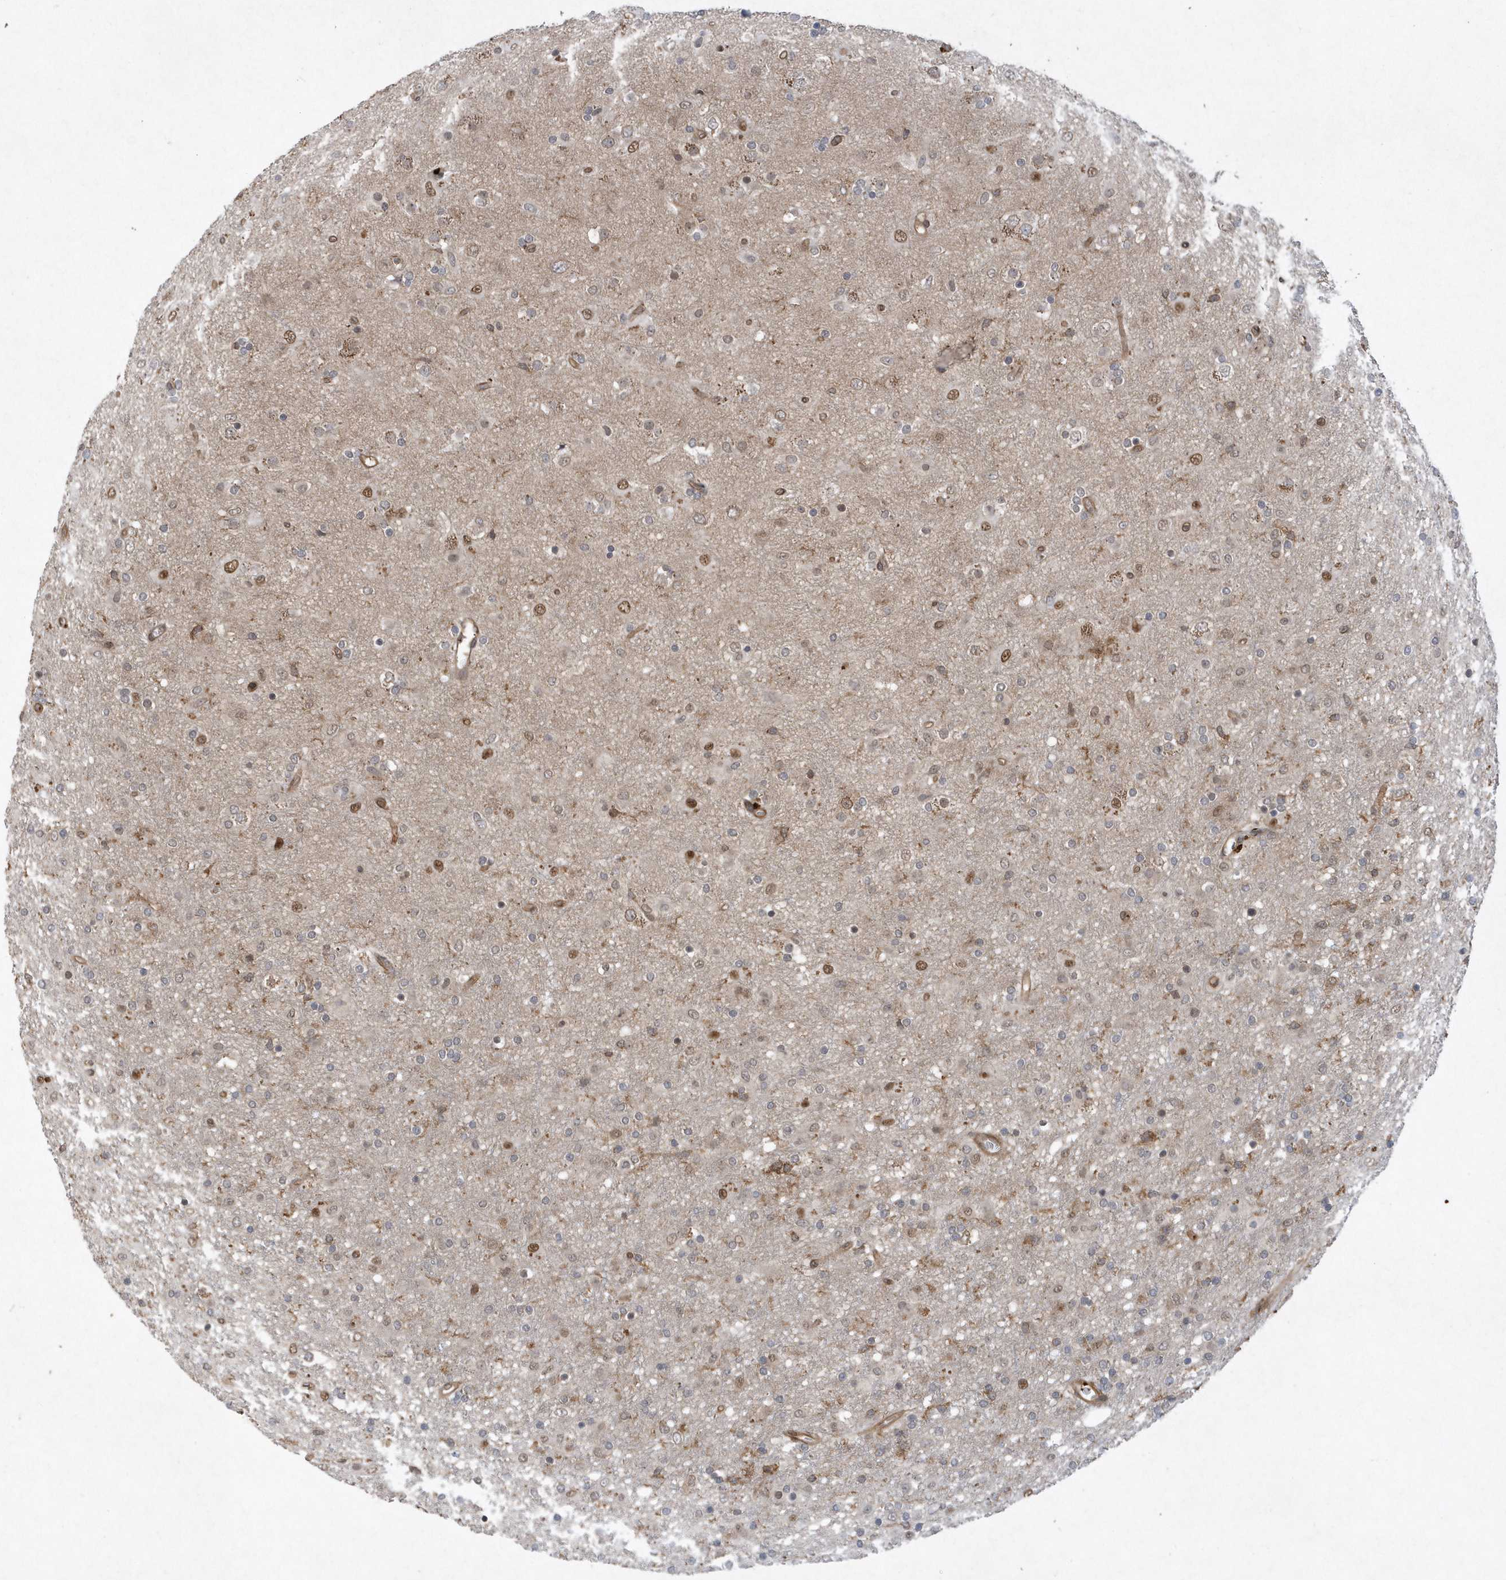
{"staining": {"intensity": "moderate", "quantity": "<25%", "location": "nuclear"}, "tissue": "glioma", "cell_type": "Tumor cells", "image_type": "cancer", "snomed": [{"axis": "morphology", "description": "Glioma, malignant, Low grade"}, {"axis": "topography", "description": "Brain"}], "caption": "A low amount of moderate nuclear positivity is appreciated in about <25% of tumor cells in malignant glioma (low-grade) tissue.", "gene": "ACYP1", "patient": {"sex": "male", "age": 65}}